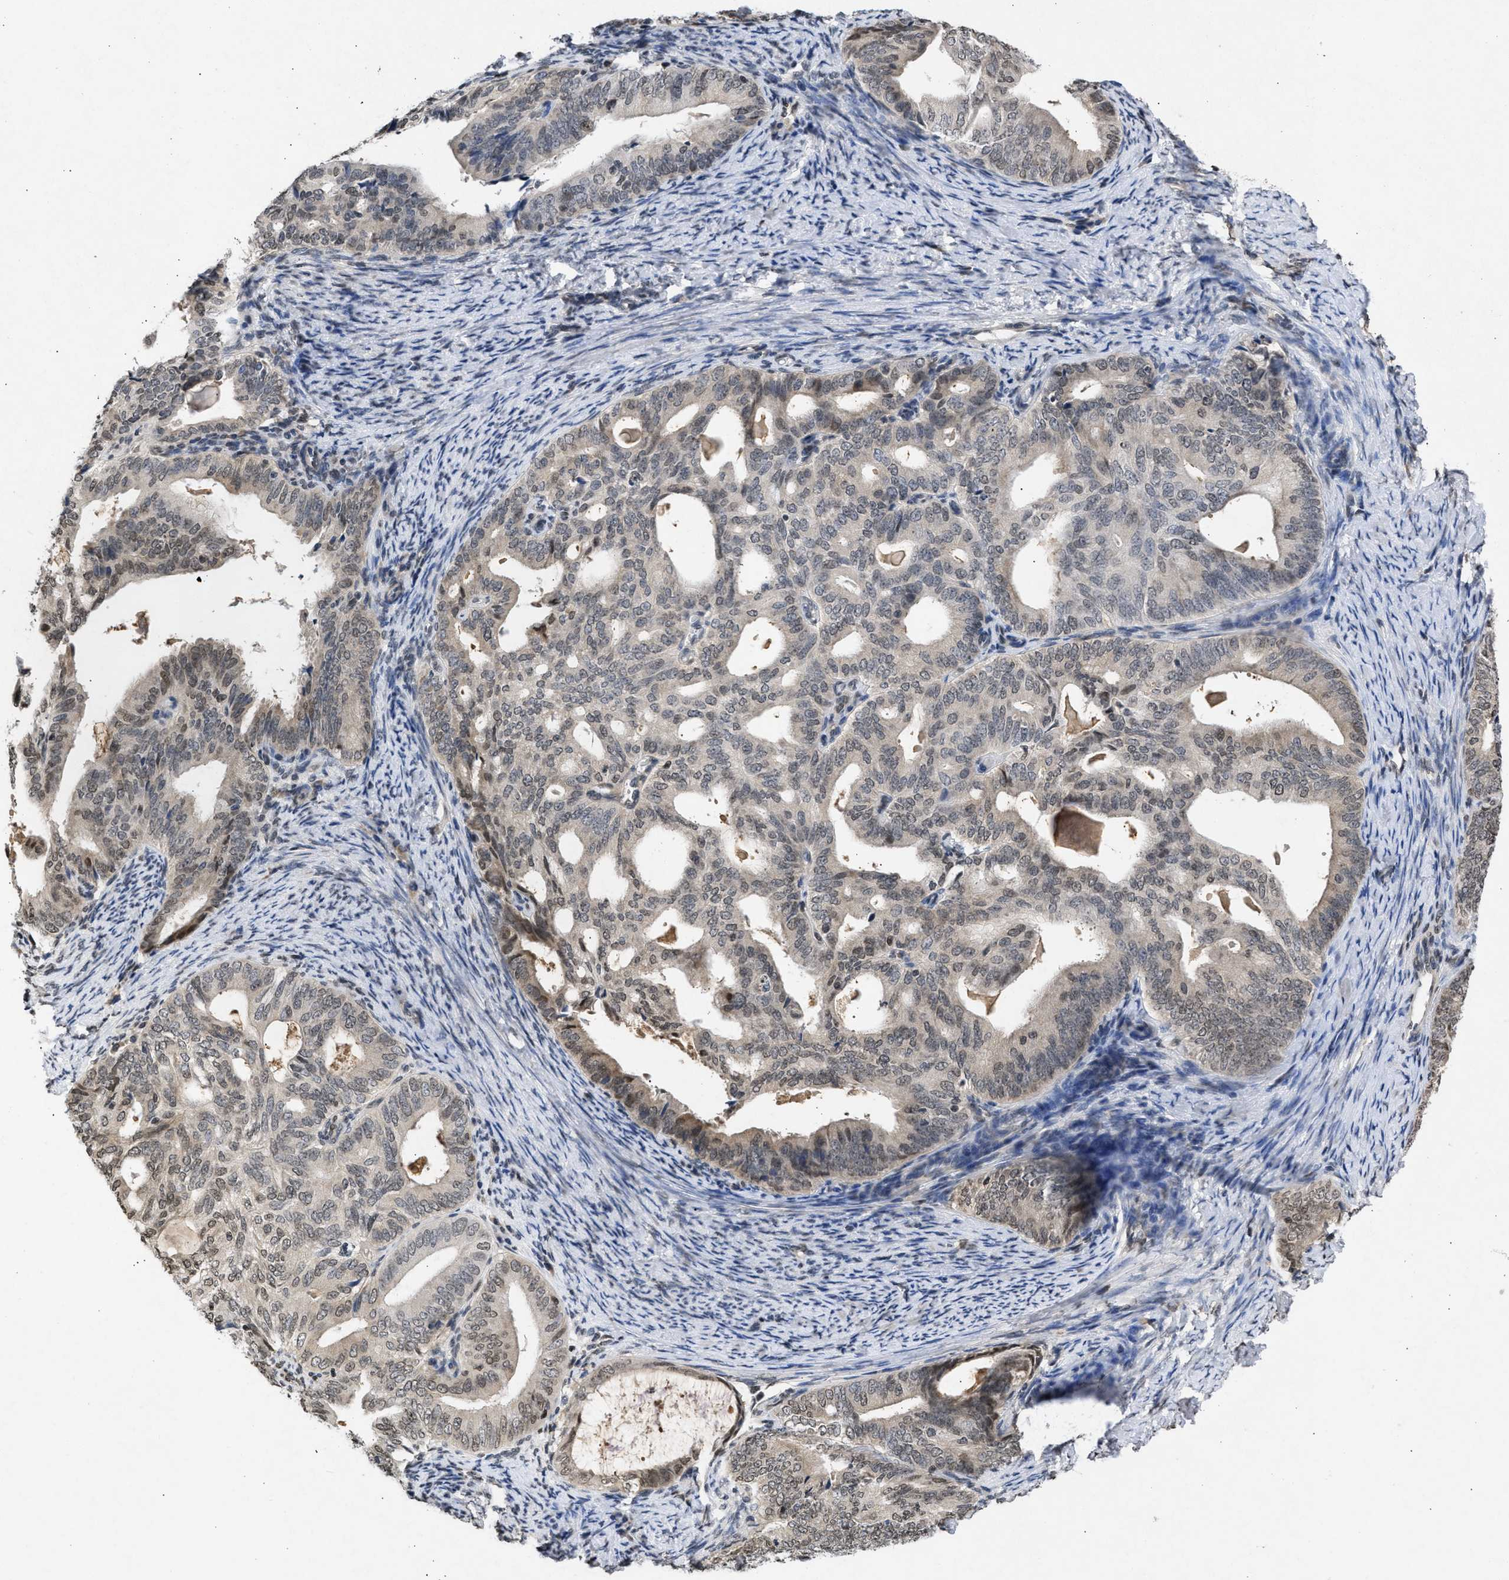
{"staining": {"intensity": "moderate", "quantity": "25%-75%", "location": "nuclear"}, "tissue": "endometrial cancer", "cell_type": "Tumor cells", "image_type": "cancer", "snomed": [{"axis": "morphology", "description": "Adenocarcinoma, NOS"}, {"axis": "topography", "description": "Endometrium"}], "caption": "Endometrial cancer stained with a protein marker displays moderate staining in tumor cells.", "gene": "NUP35", "patient": {"sex": "female", "age": 58}}